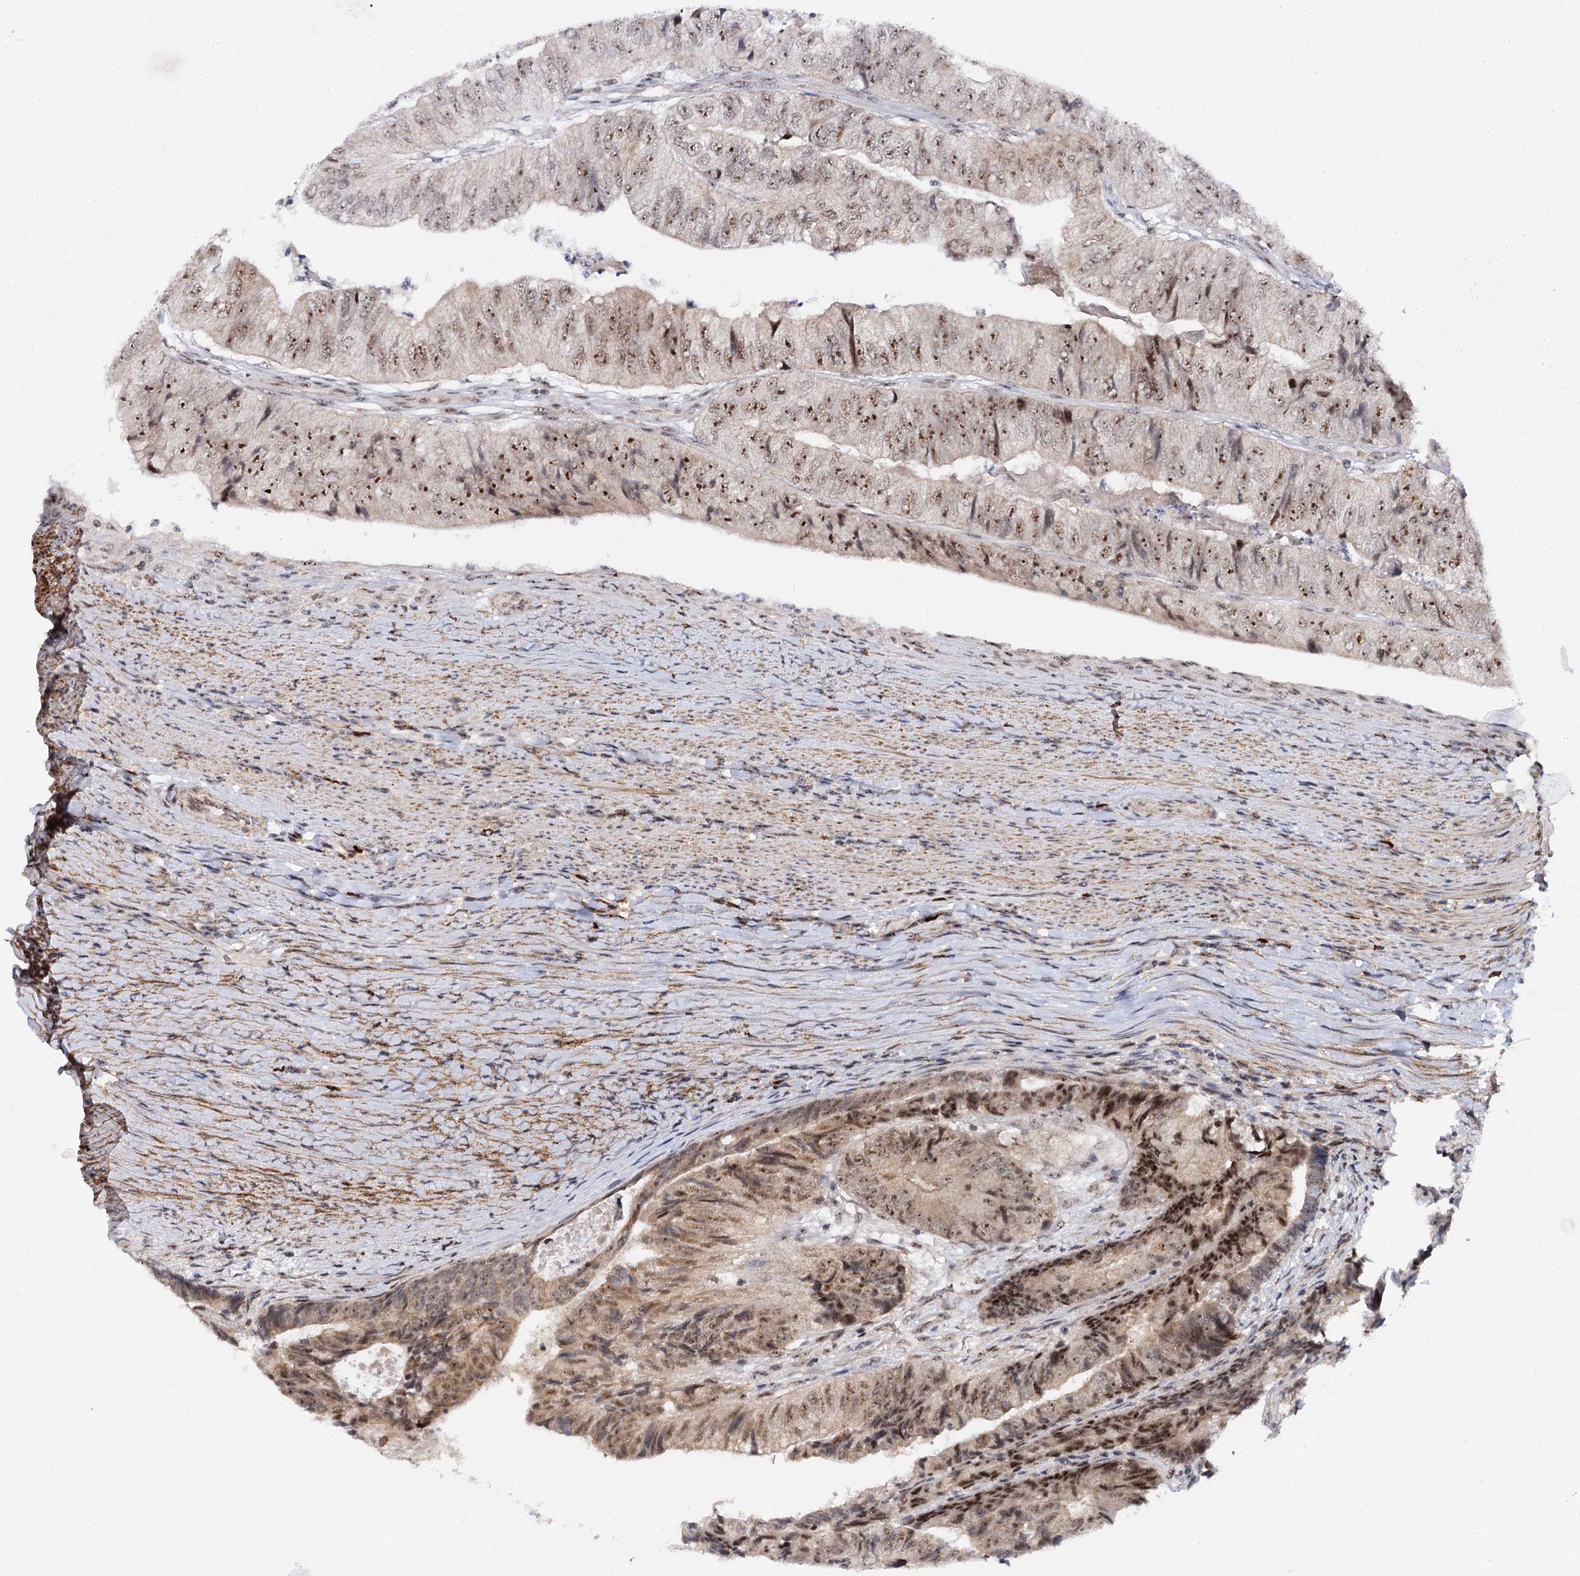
{"staining": {"intensity": "strong", "quantity": ">75%", "location": "nuclear"}, "tissue": "colorectal cancer", "cell_type": "Tumor cells", "image_type": "cancer", "snomed": [{"axis": "morphology", "description": "Adenocarcinoma, NOS"}, {"axis": "topography", "description": "Colon"}], "caption": "Colorectal adenocarcinoma stained for a protein shows strong nuclear positivity in tumor cells.", "gene": "BUD13", "patient": {"sex": "female", "age": 67}}